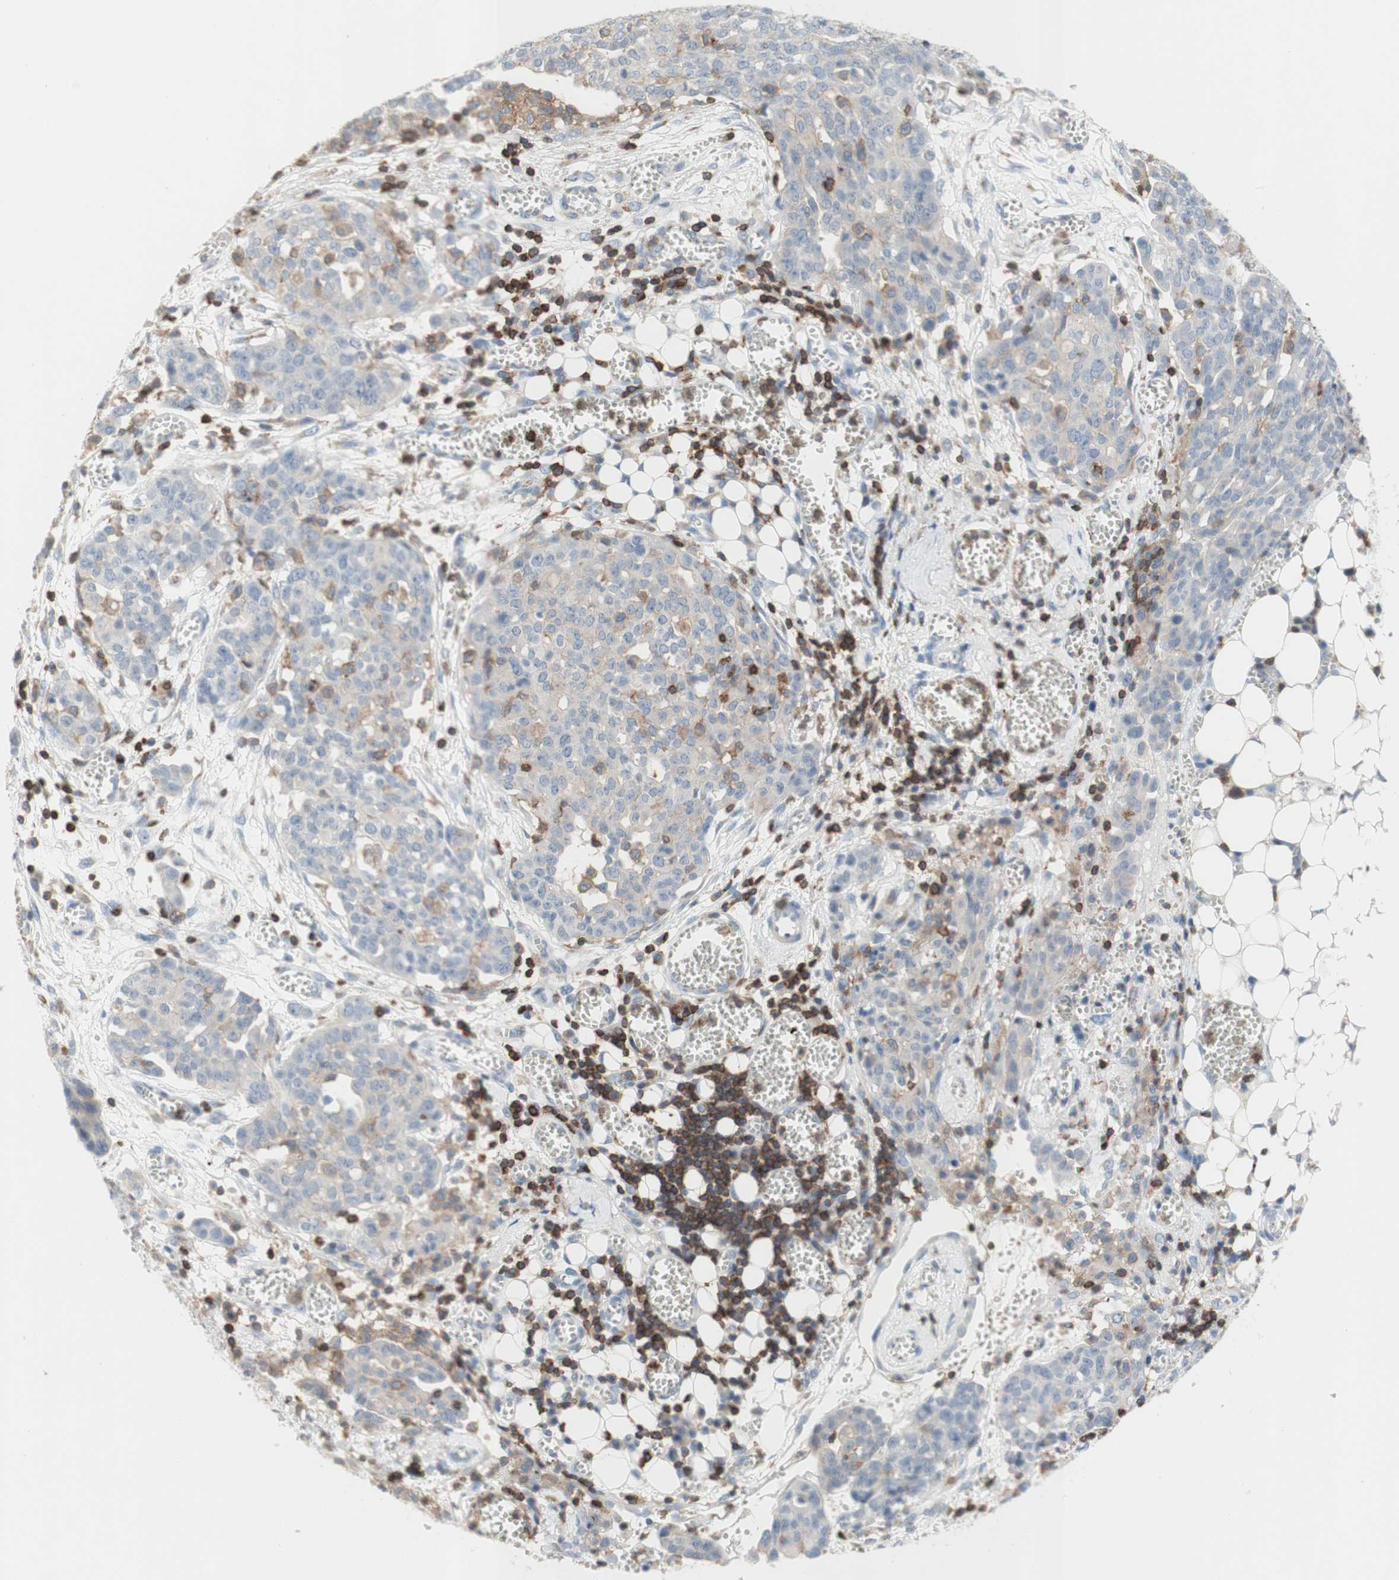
{"staining": {"intensity": "negative", "quantity": "none", "location": "none"}, "tissue": "ovarian cancer", "cell_type": "Tumor cells", "image_type": "cancer", "snomed": [{"axis": "morphology", "description": "Cystadenocarcinoma, serous, NOS"}, {"axis": "topography", "description": "Soft tissue"}, {"axis": "topography", "description": "Ovary"}], "caption": "This is an immunohistochemistry micrograph of human ovarian cancer. There is no staining in tumor cells.", "gene": "SPINK6", "patient": {"sex": "female", "age": 57}}